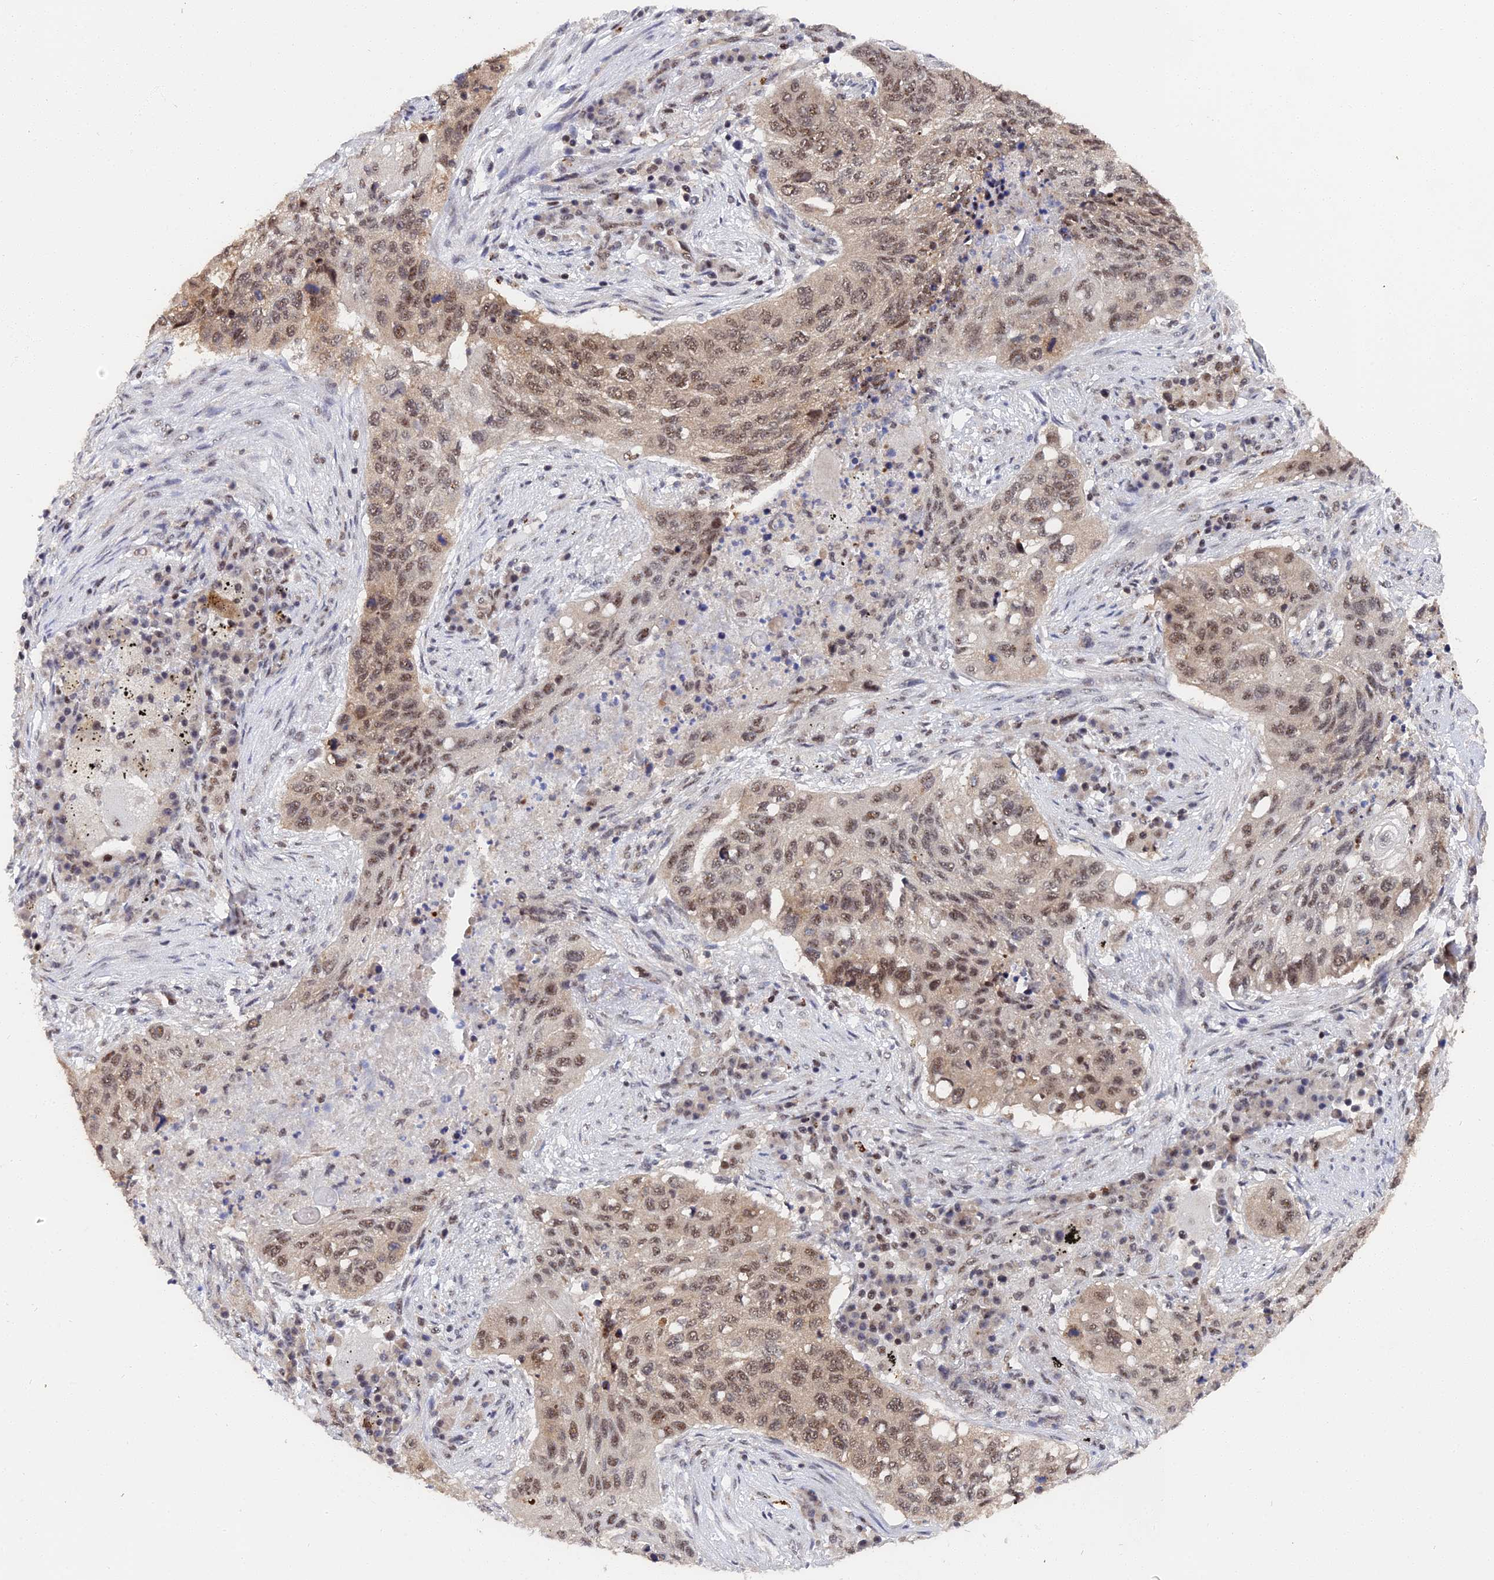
{"staining": {"intensity": "moderate", "quantity": ">75%", "location": "nuclear"}, "tissue": "lung cancer", "cell_type": "Tumor cells", "image_type": "cancer", "snomed": [{"axis": "morphology", "description": "Squamous cell carcinoma, NOS"}, {"axis": "topography", "description": "Lung"}], "caption": "Immunohistochemistry (IHC) of human lung squamous cell carcinoma reveals medium levels of moderate nuclear positivity in approximately >75% of tumor cells.", "gene": "MAGOHB", "patient": {"sex": "female", "age": 63}}